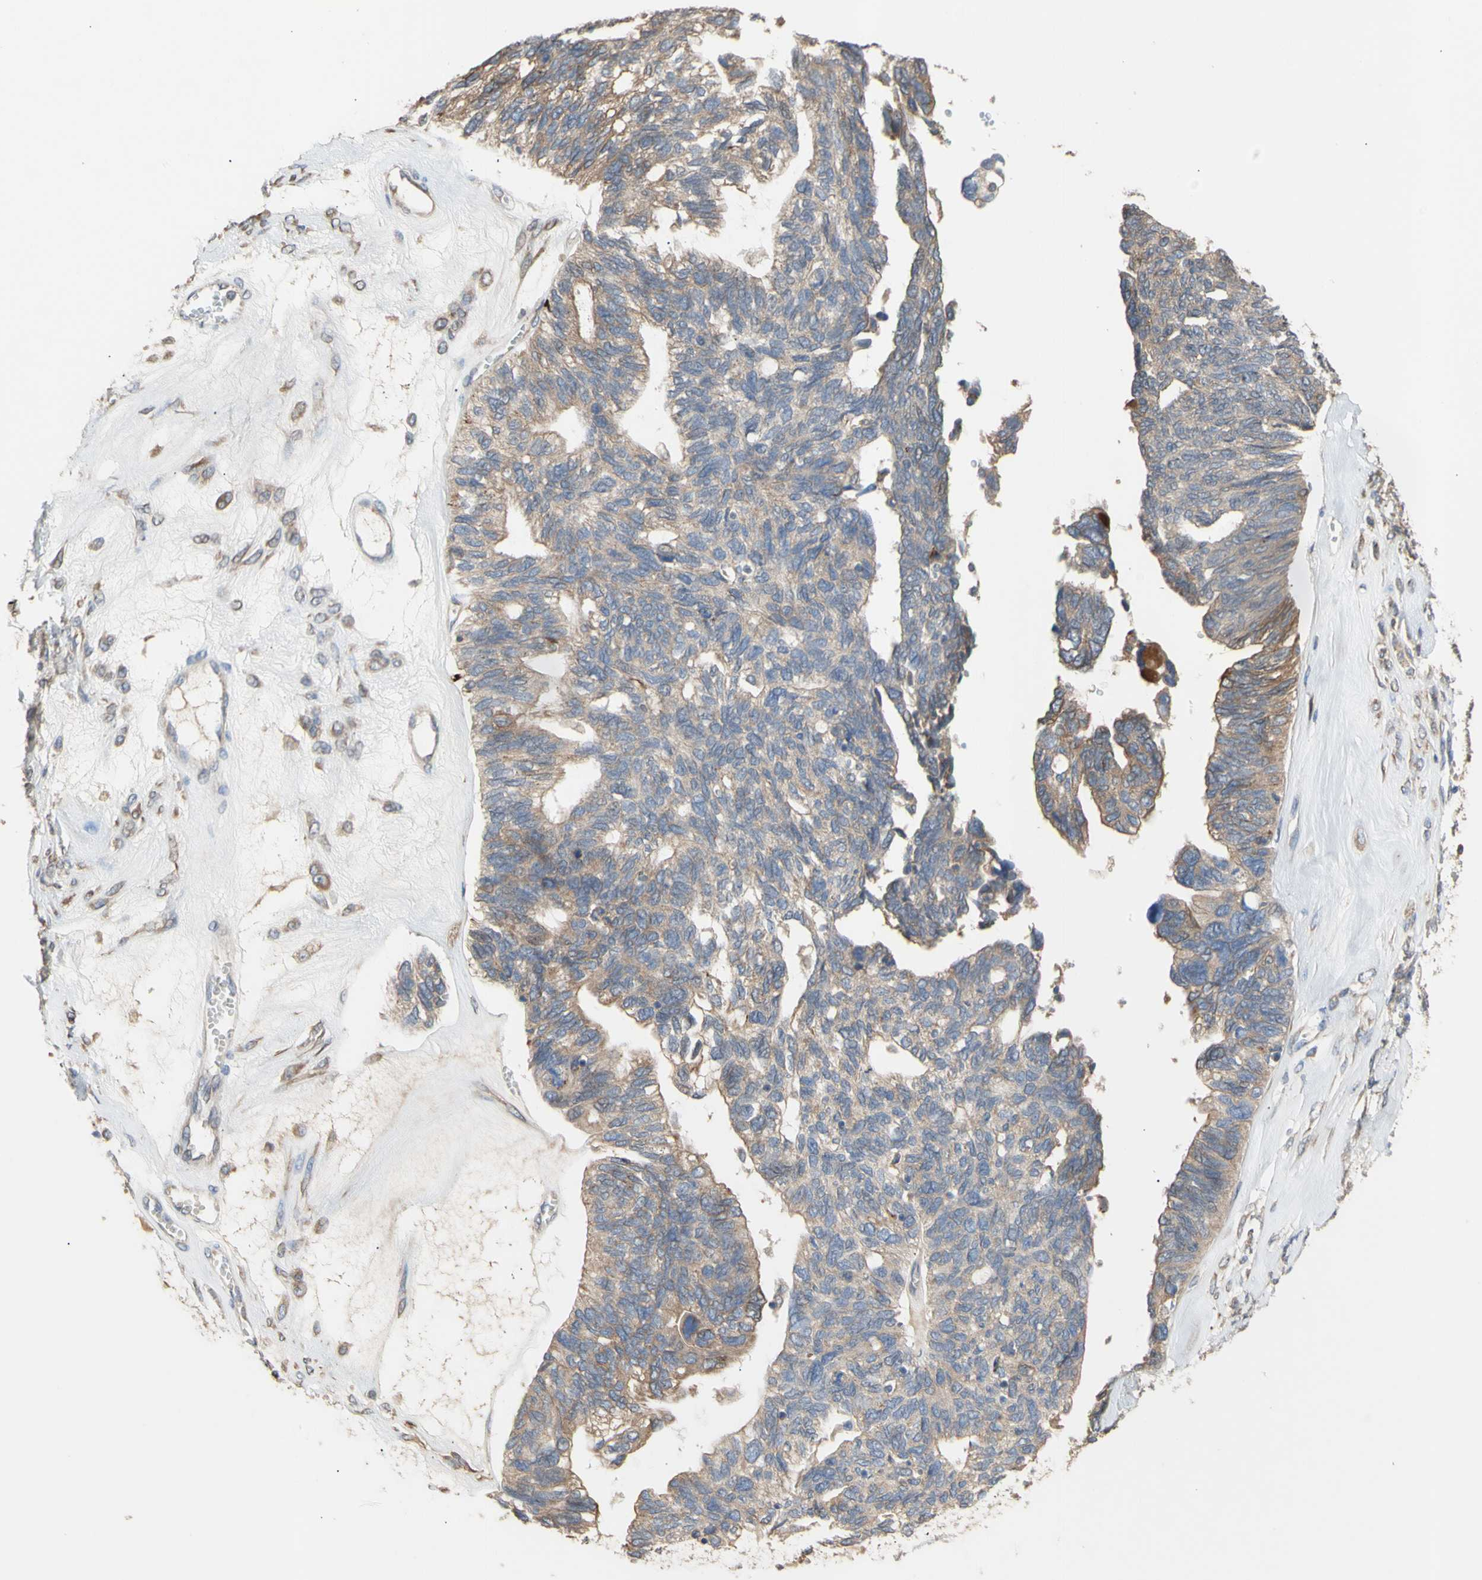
{"staining": {"intensity": "weak", "quantity": ">75%", "location": "cytoplasmic/membranous"}, "tissue": "ovarian cancer", "cell_type": "Tumor cells", "image_type": "cancer", "snomed": [{"axis": "morphology", "description": "Cystadenocarcinoma, serous, NOS"}, {"axis": "topography", "description": "Ovary"}], "caption": "Serous cystadenocarcinoma (ovarian) was stained to show a protein in brown. There is low levels of weak cytoplasmic/membranous positivity in about >75% of tumor cells. (brown staining indicates protein expression, while blue staining denotes nuclei).", "gene": "NECTIN3", "patient": {"sex": "female", "age": 79}}